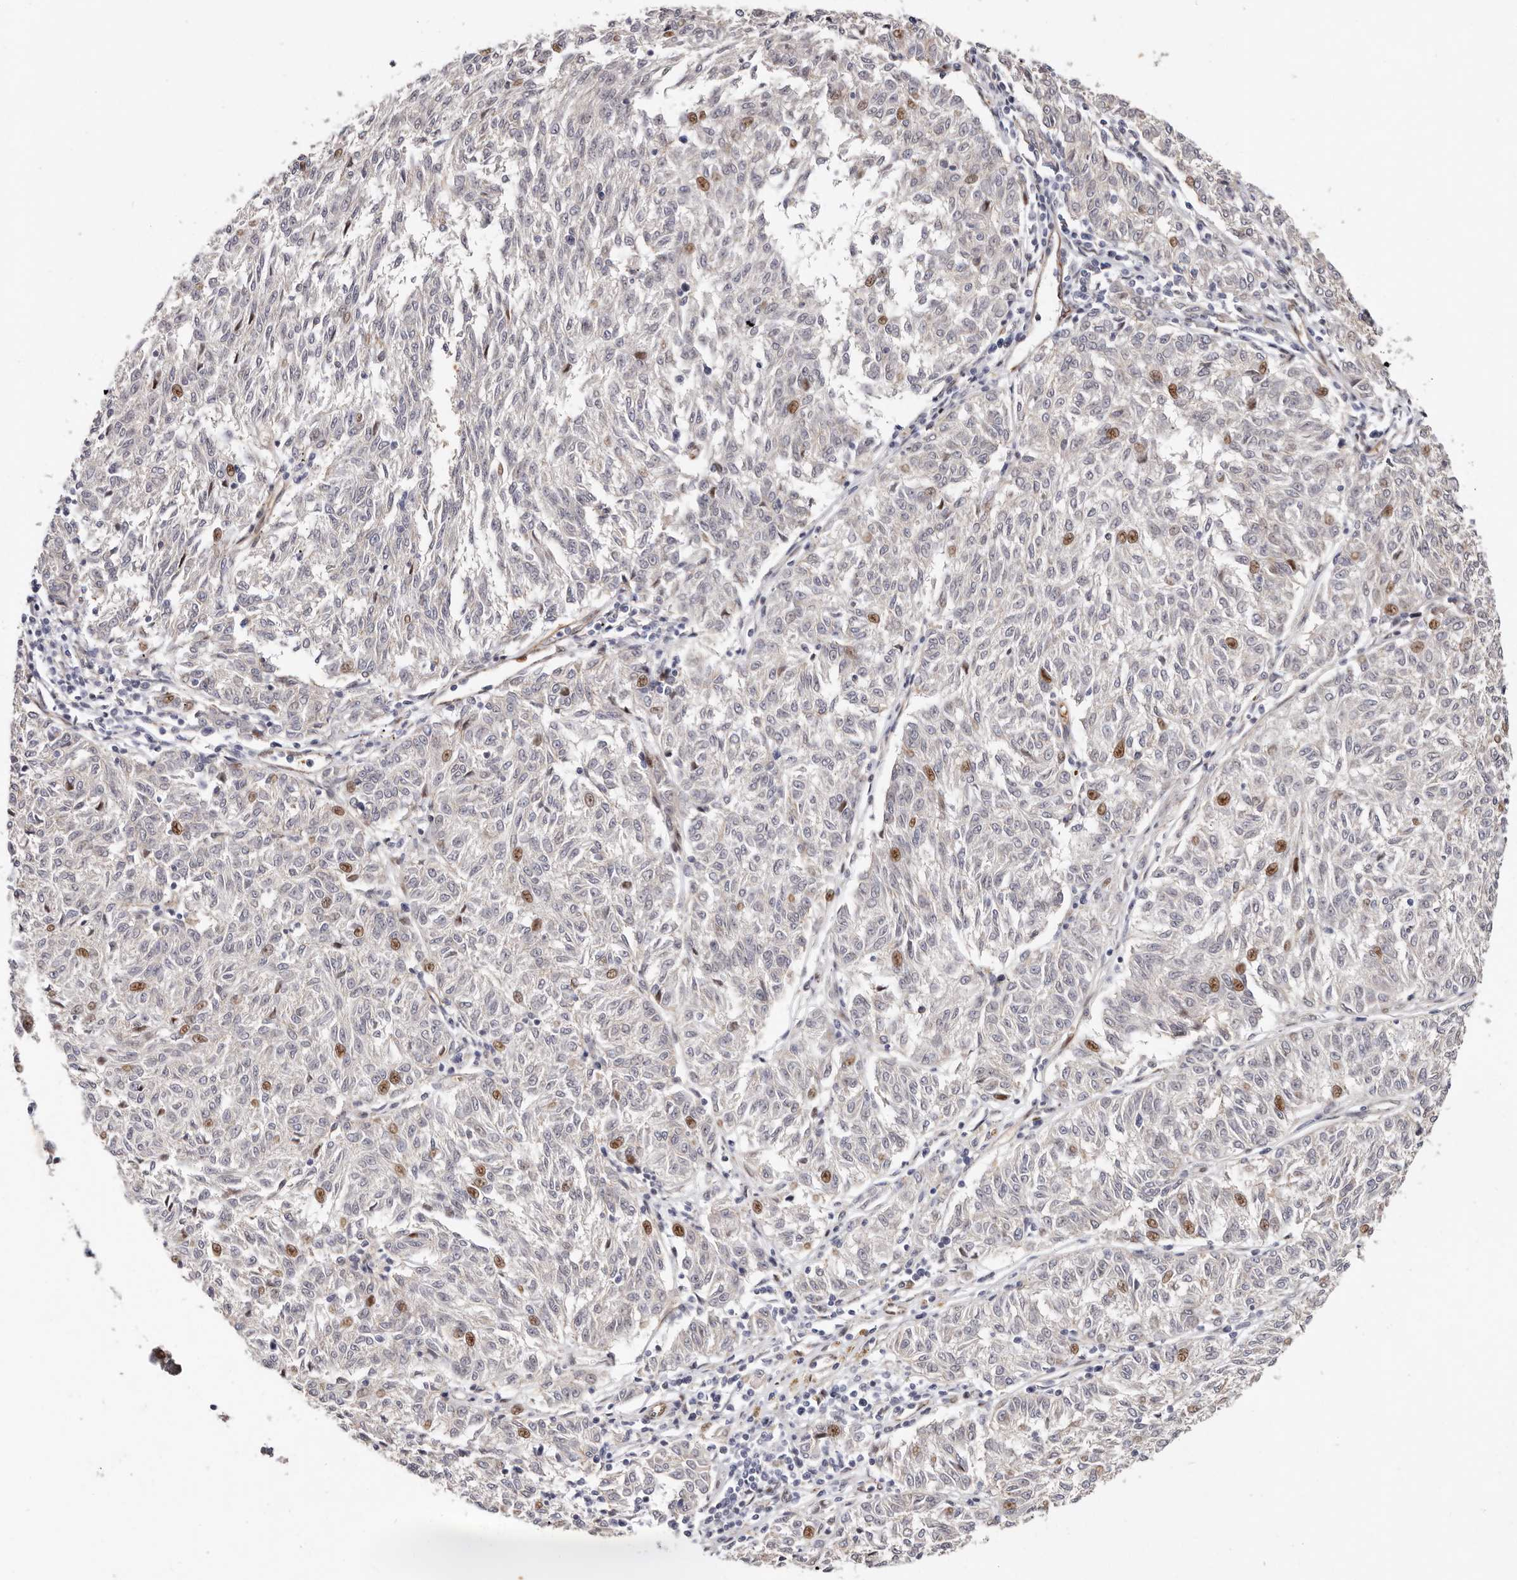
{"staining": {"intensity": "moderate", "quantity": "<25%", "location": "nuclear"}, "tissue": "melanoma", "cell_type": "Tumor cells", "image_type": "cancer", "snomed": [{"axis": "morphology", "description": "Malignant melanoma, NOS"}, {"axis": "topography", "description": "Skin"}], "caption": "IHC (DAB (3,3'-diaminobenzidine)) staining of melanoma reveals moderate nuclear protein positivity in approximately <25% of tumor cells. Using DAB (3,3'-diaminobenzidine) (brown) and hematoxylin (blue) stains, captured at high magnification using brightfield microscopy.", "gene": "EPHX3", "patient": {"sex": "female", "age": 72}}